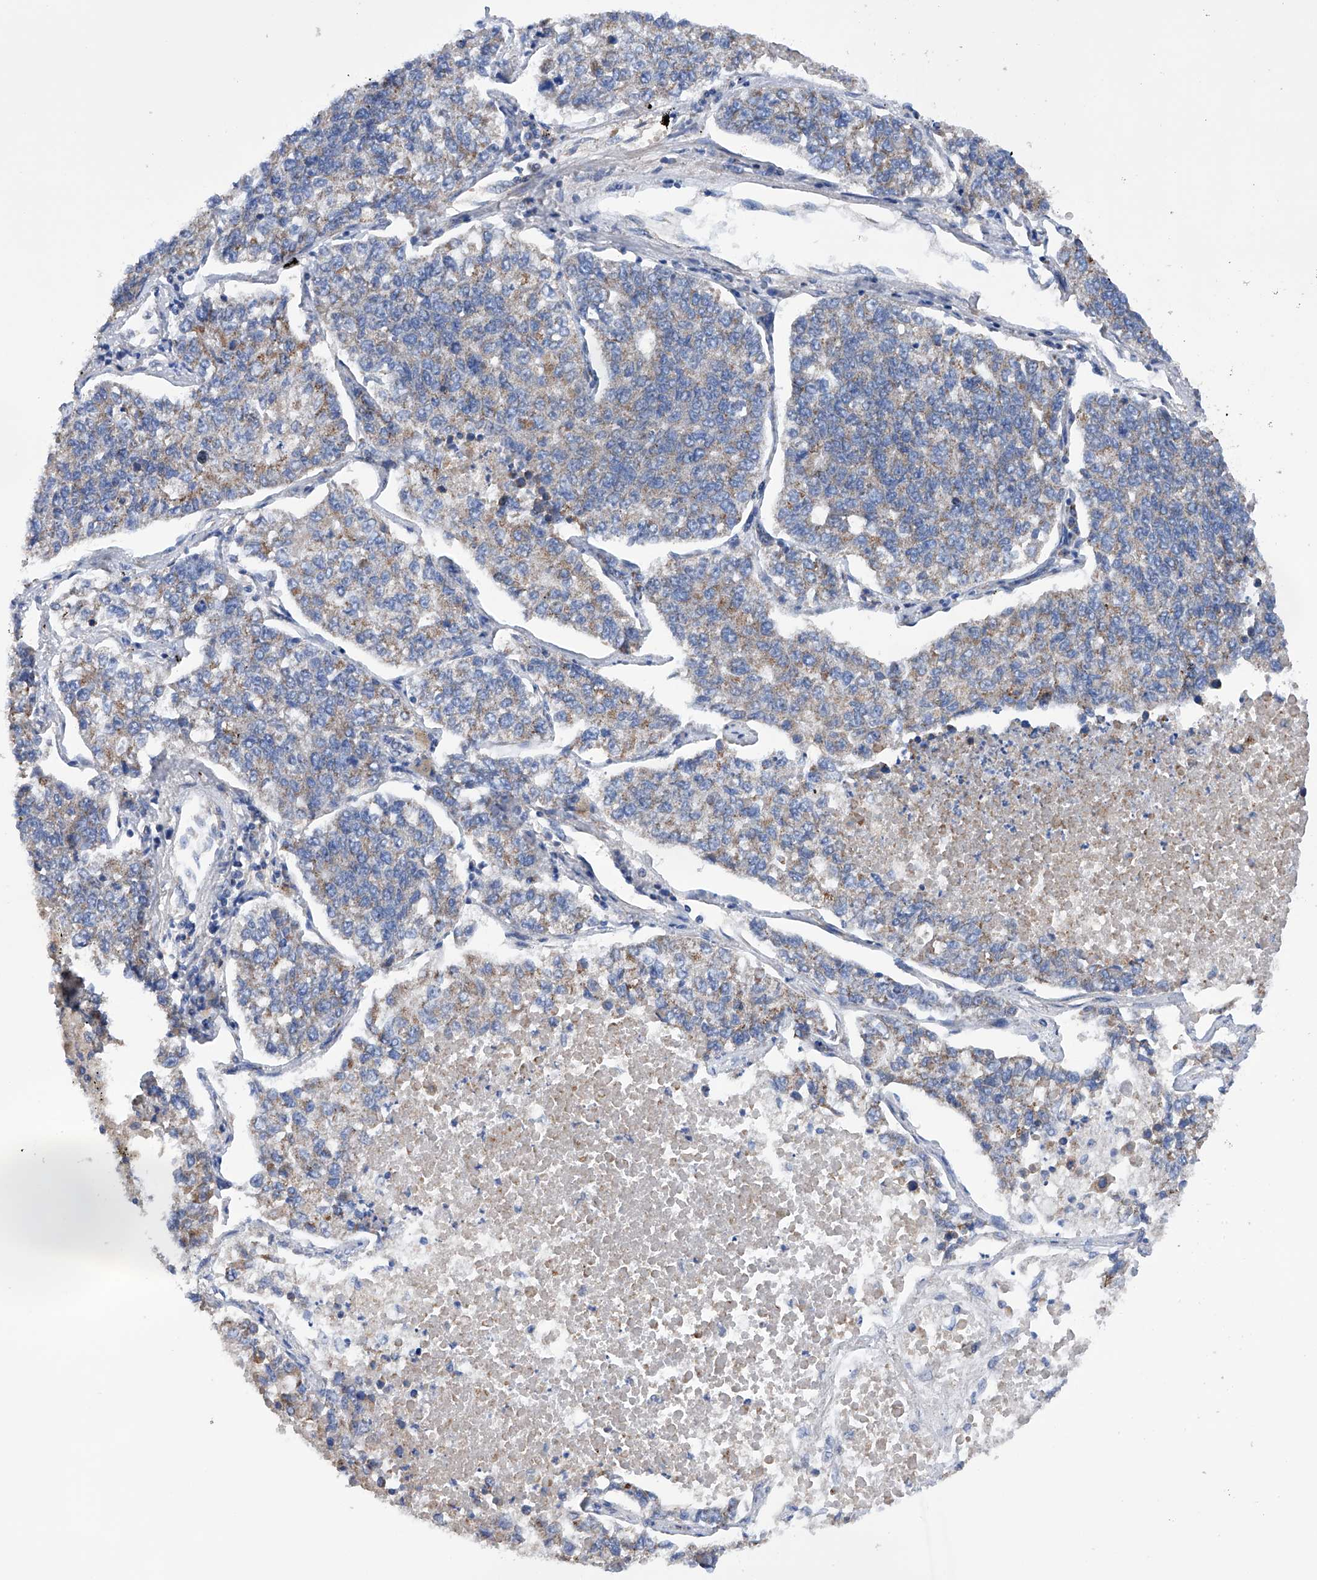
{"staining": {"intensity": "weak", "quantity": "<25%", "location": "cytoplasmic/membranous"}, "tissue": "lung cancer", "cell_type": "Tumor cells", "image_type": "cancer", "snomed": [{"axis": "morphology", "description": "Adenocarcinoma, NOS"}, {"axis": "topography", "description": "Lung"}], "caption": "Image shows no protein staining in tumor cells of lung cancer tissue. (DAB (3,3'-diaminobenzidine) immunohistochemistry (IHC) with hematoxylin counter stain).", "gene": "EFCAB2", "patient": {"sex": "male", "age": 49}}